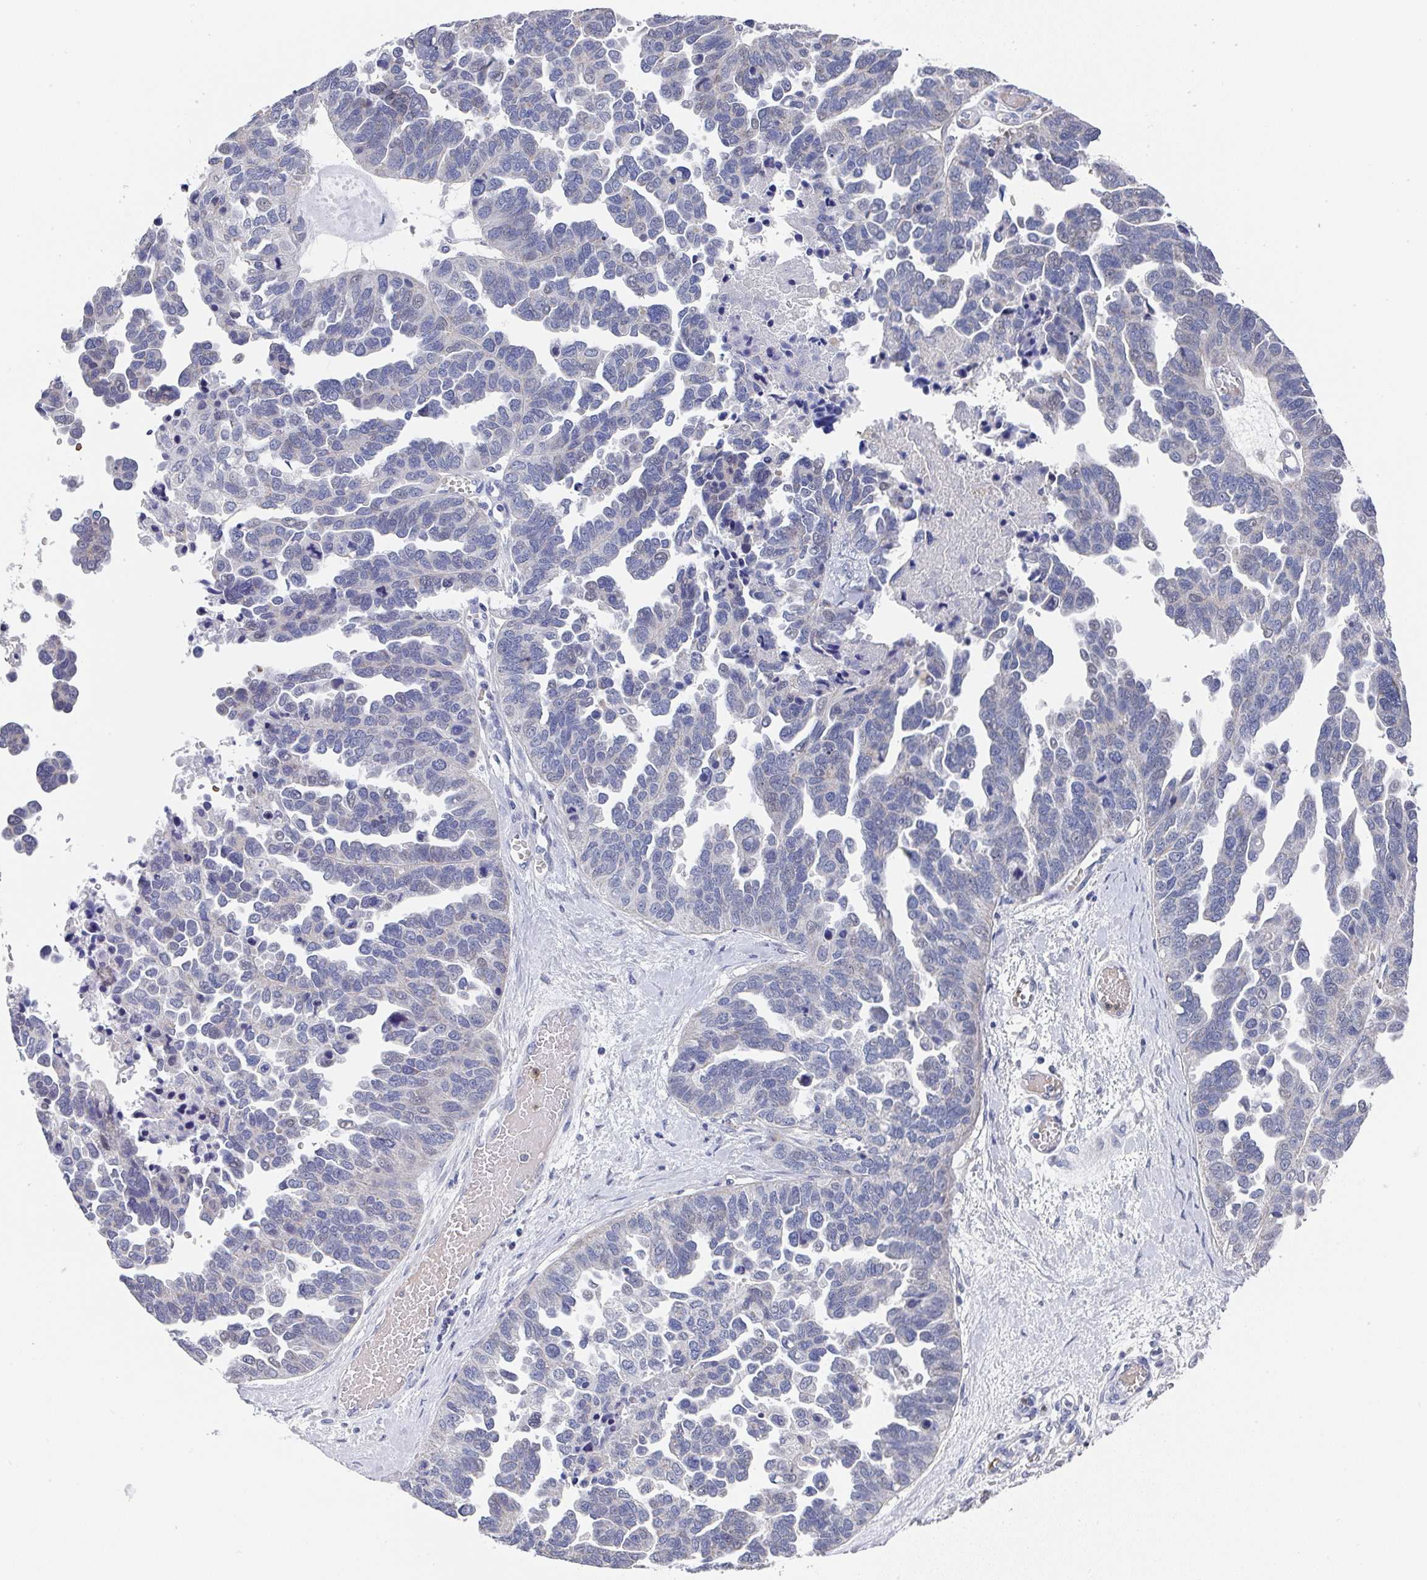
{"staining": {"intensity": "weak", "quantity": "<25%", "location": "cytoplasmic/membranous"}, "tissue": "ovarian cancer", "cell_type": "Tumor cells", "image_type": "cancer", "snomed": [{"axis": "morphology", "description": "Cystadenocarcinoma, serous, NOS"}, {"axis": "topography", "description": "Ovary"}], "caption": "Tumor cells show no significant staining in serous cystadenocarcinoma (ovarian). (Brightfield microscopy of DAB (3,3'-diaminobenzidine) immunohistochemistry (IHC) at high magnification).", "gene": "NCF1", "patient": {"sex": "female", "age": 64}}